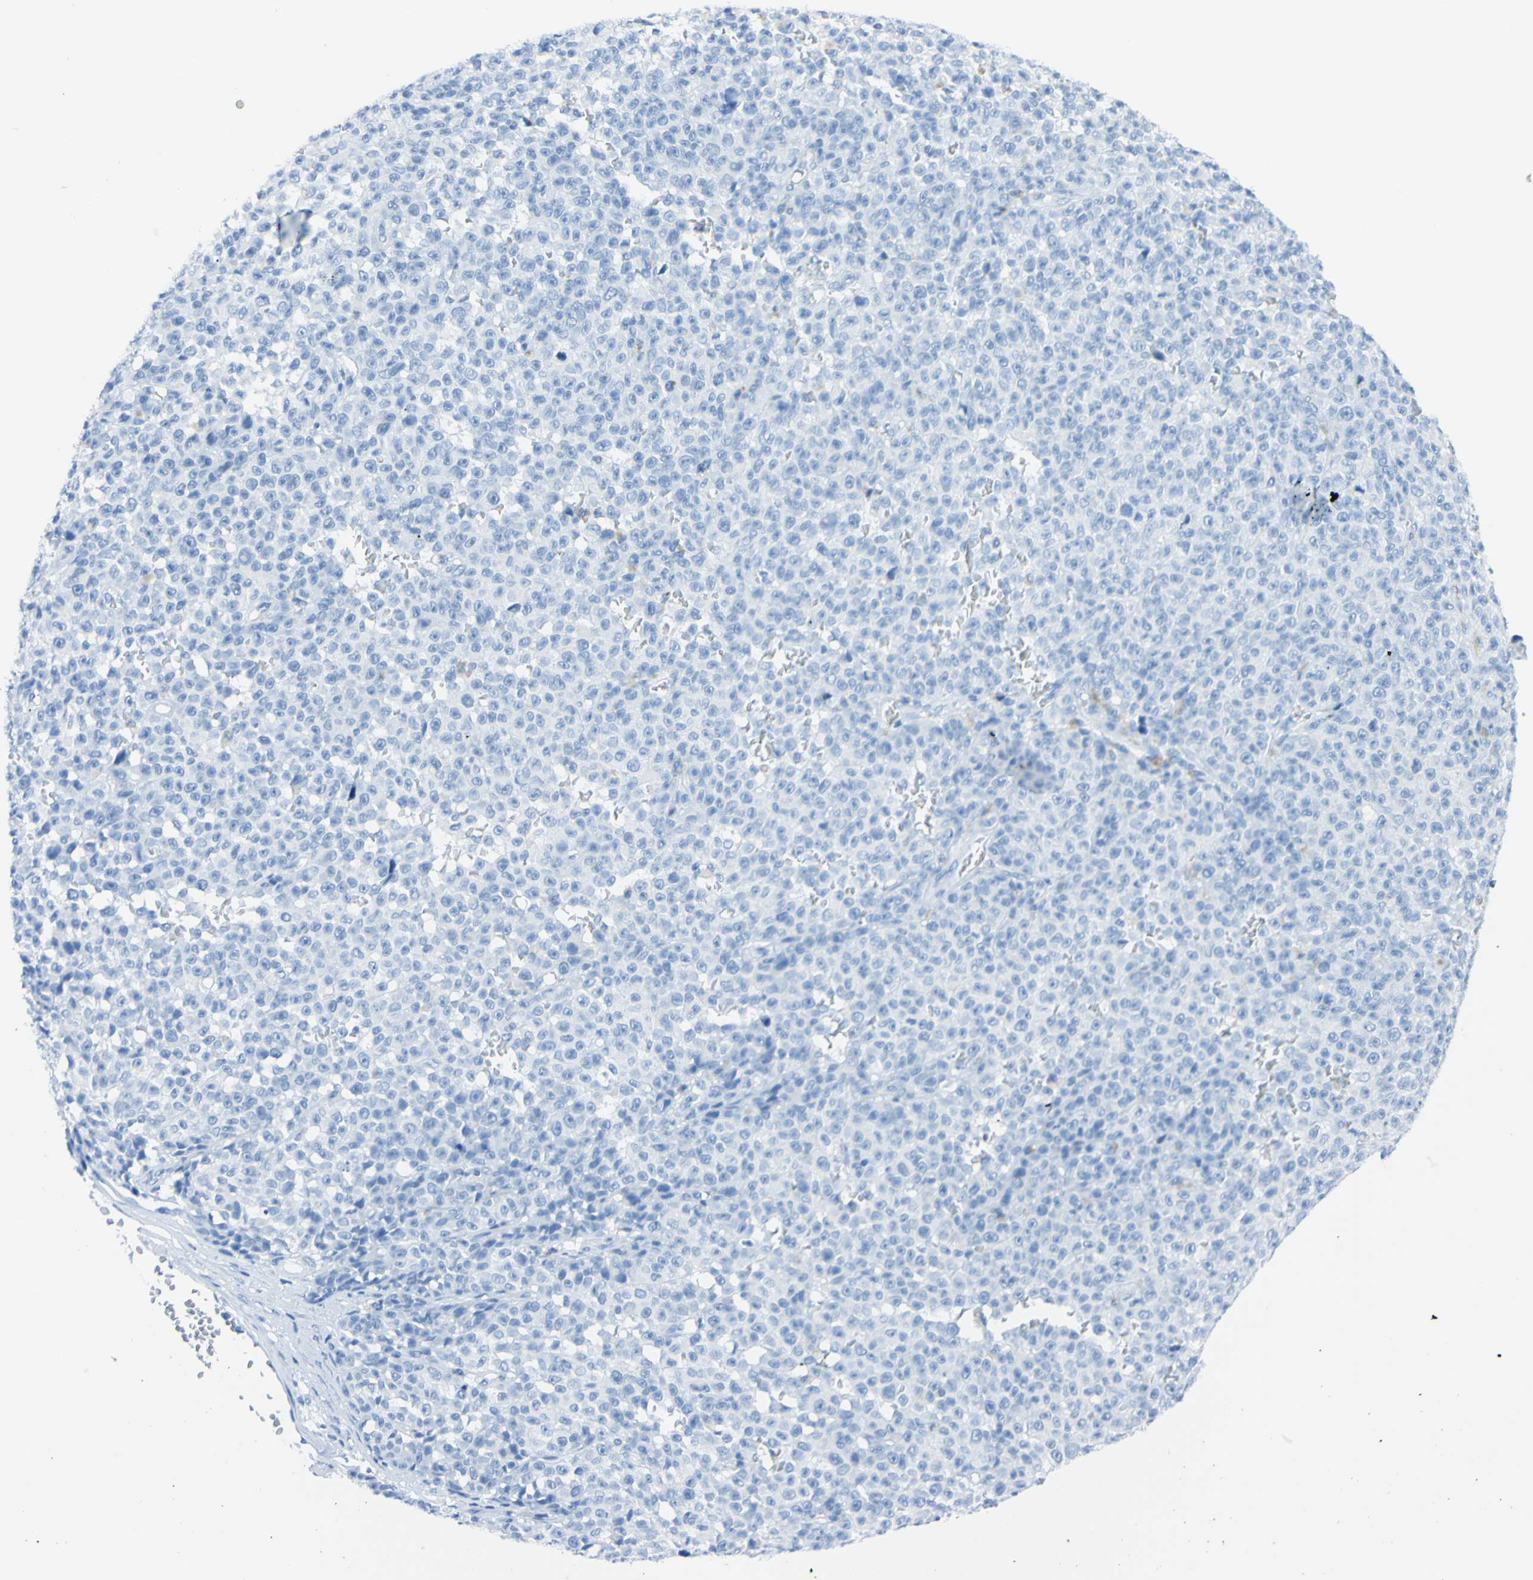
{"staining": {"intensity": "negative", "quantity": "none", "location": "none"}, "tissue": "melanoma", "cell_type": "Tumor cells", "image_type": "cancer", "snomed": [{"axis": "morphology", "description": "Malignant melanoma, NOS"}, {"axis": "topography", "description": "Skin"}], "caption": "IHC micrograph of neoplastic tissue: malignant melanoma stained with DAB (3,3'-diaminobenzidine) shows no significant protein expression in tumor cells. The staining was performed using DAB (3,3'-diaminobenzidine) to visualize the protein expression in brown, while the nuclei were stained in blue with hematoxylin (Magnification: 20x).", "gene": "FOLH1", "patient": {"sex": "female", "age": 82}}